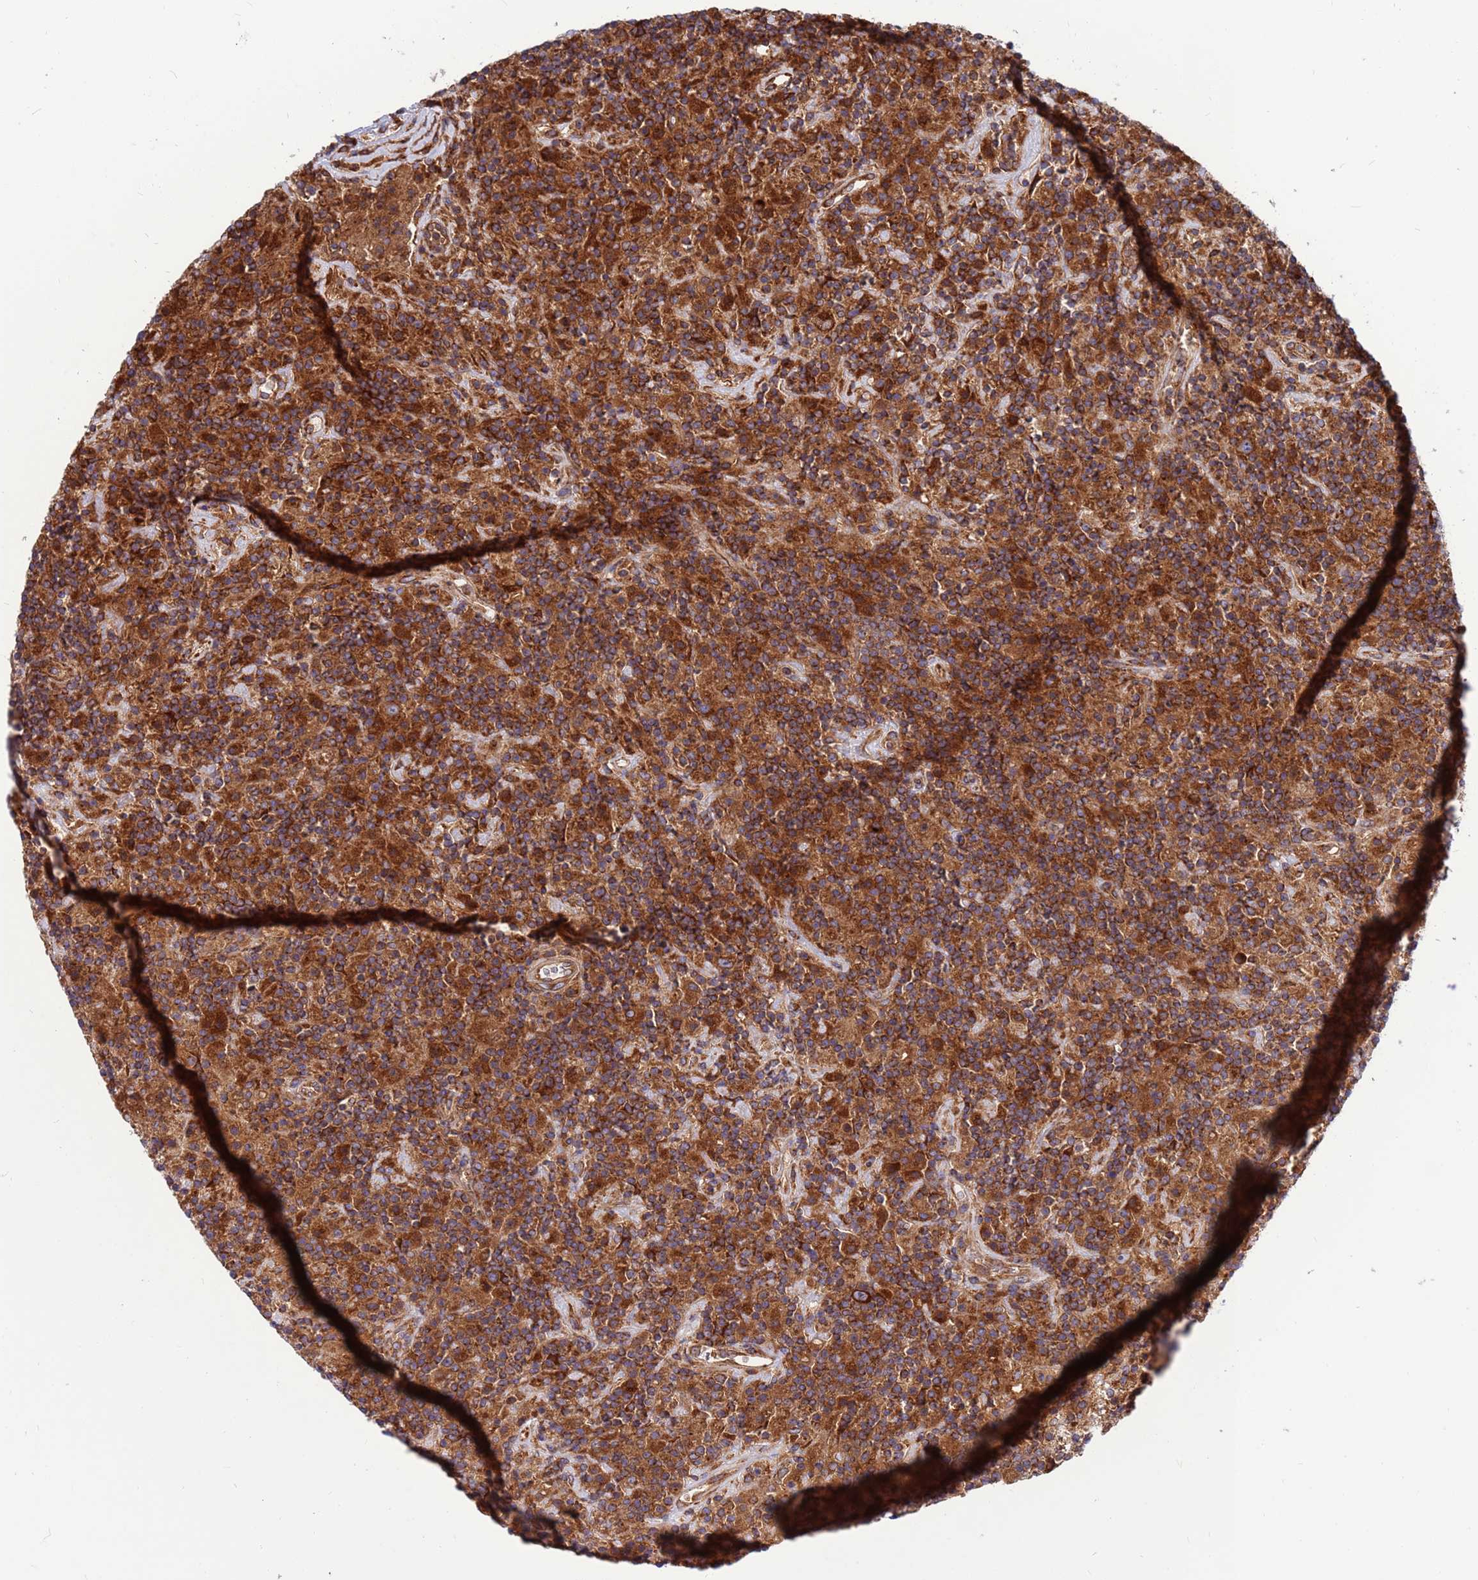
{"staining": {"intensity": "strong", "quantity": ">75%", "location": "cytoplasmic/membranous"}, "tissue": "lymphoma", "cell_type": "Tumor cells", "image_type": "cancer", "snomed": [{"axis": "morphology", "description": "Hodgkin's disease, NOS"}, {"axis": "topography", "description": "Lymph node"}], "caption": "Protein expression analysis of human lymphoma reveals strong cytoplasmic/membranous positivity in approximately >75% of tumor cells.", "gene": "ZC3HAV1", "patient": {"sex": "male", "age": 70}}